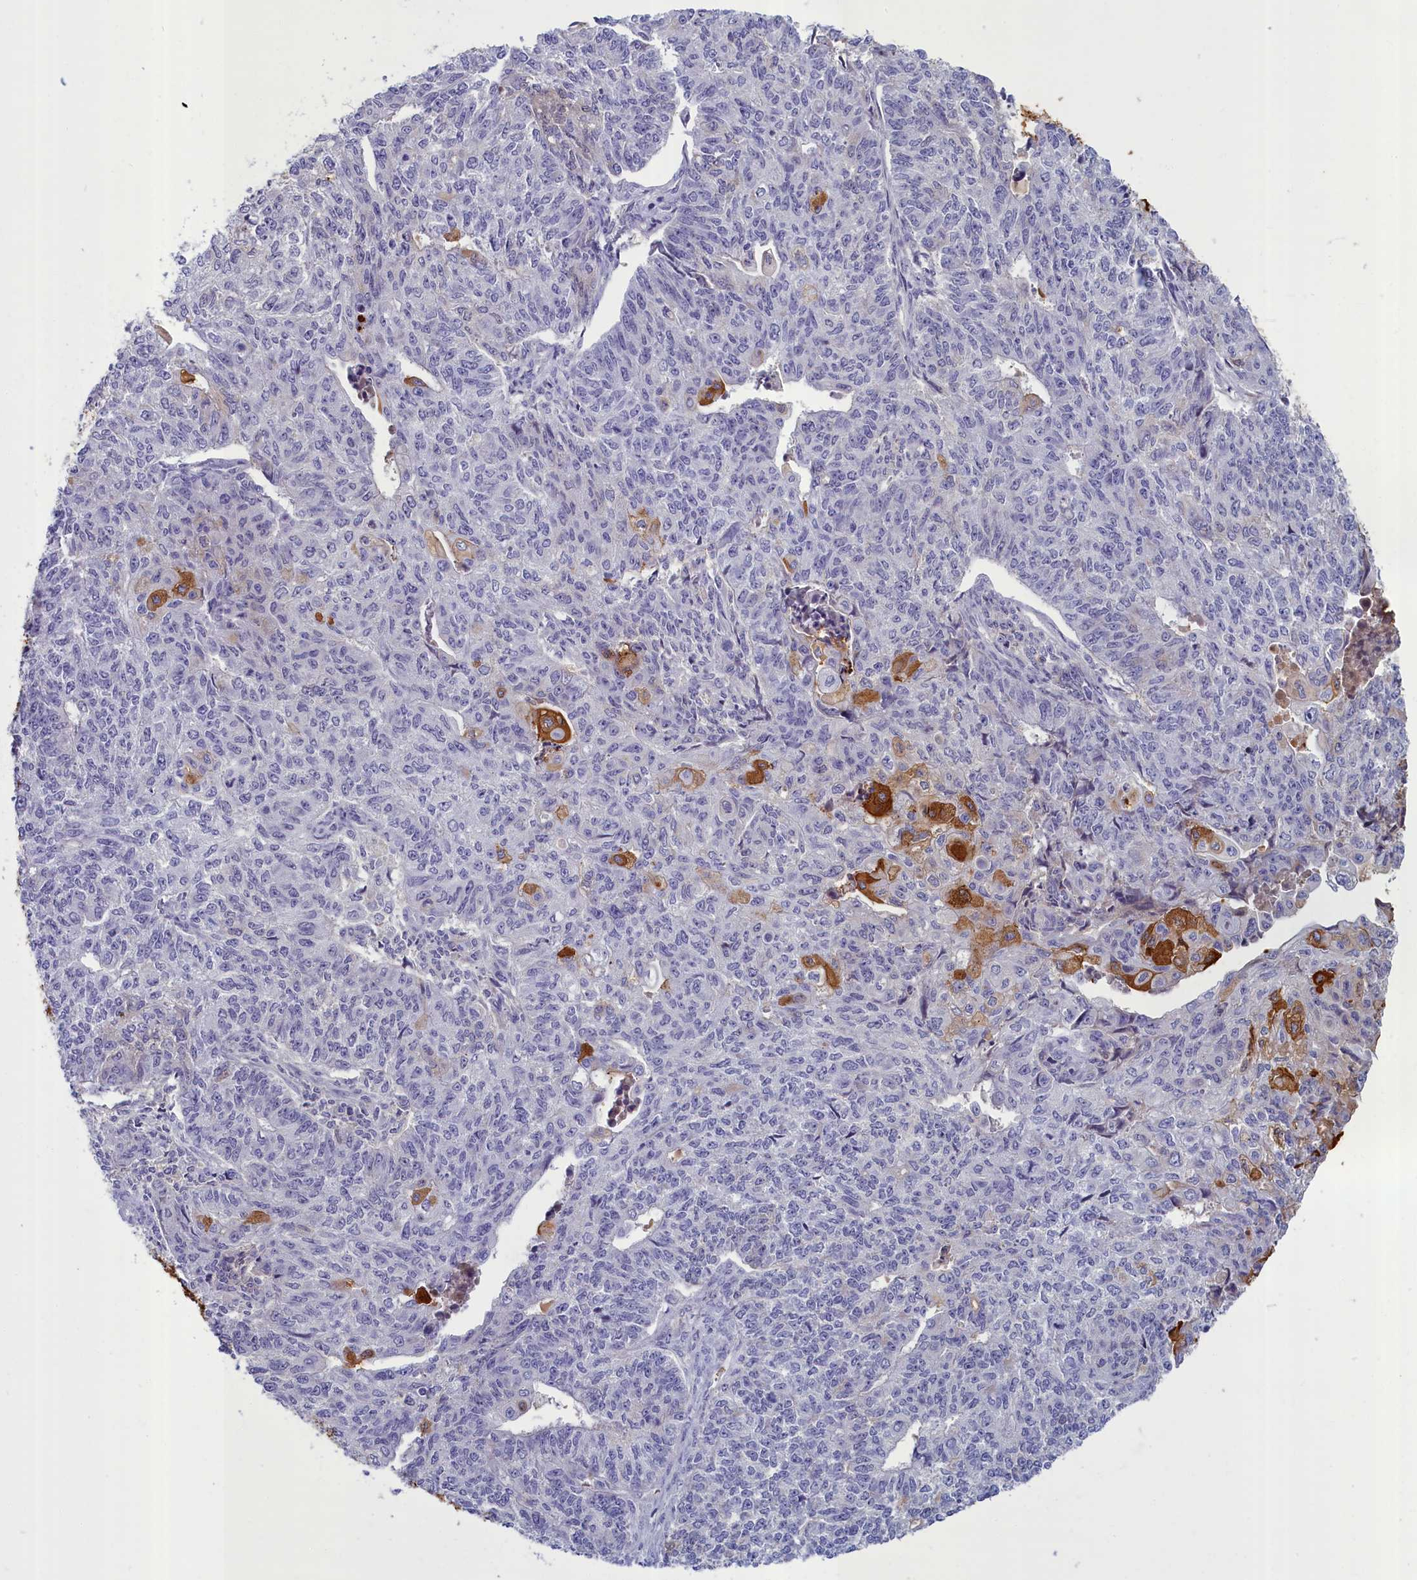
{"staining": {"intensity": "moderate", "quantity": "<25%", "location": "cytoplasmic/membranous"}, "tissue": "endometrial cancer", "cell_type": "Tumor cells", "image_type": "cancer", "snomed": [{"axis": "morphology", "description": "Adenocarcinoma, NOS"}, {"axis": "topography", "description": "Endometrium"}], "caption": "There is low levels of moderate cytoplasmic/membranous positivity in tumor cells of endometrial adenocarcinoma, as demonstrated by immunohistochemical staining (brown color).", "gene": "SV2C", "patient": {"sex": "female", "age": 32}}